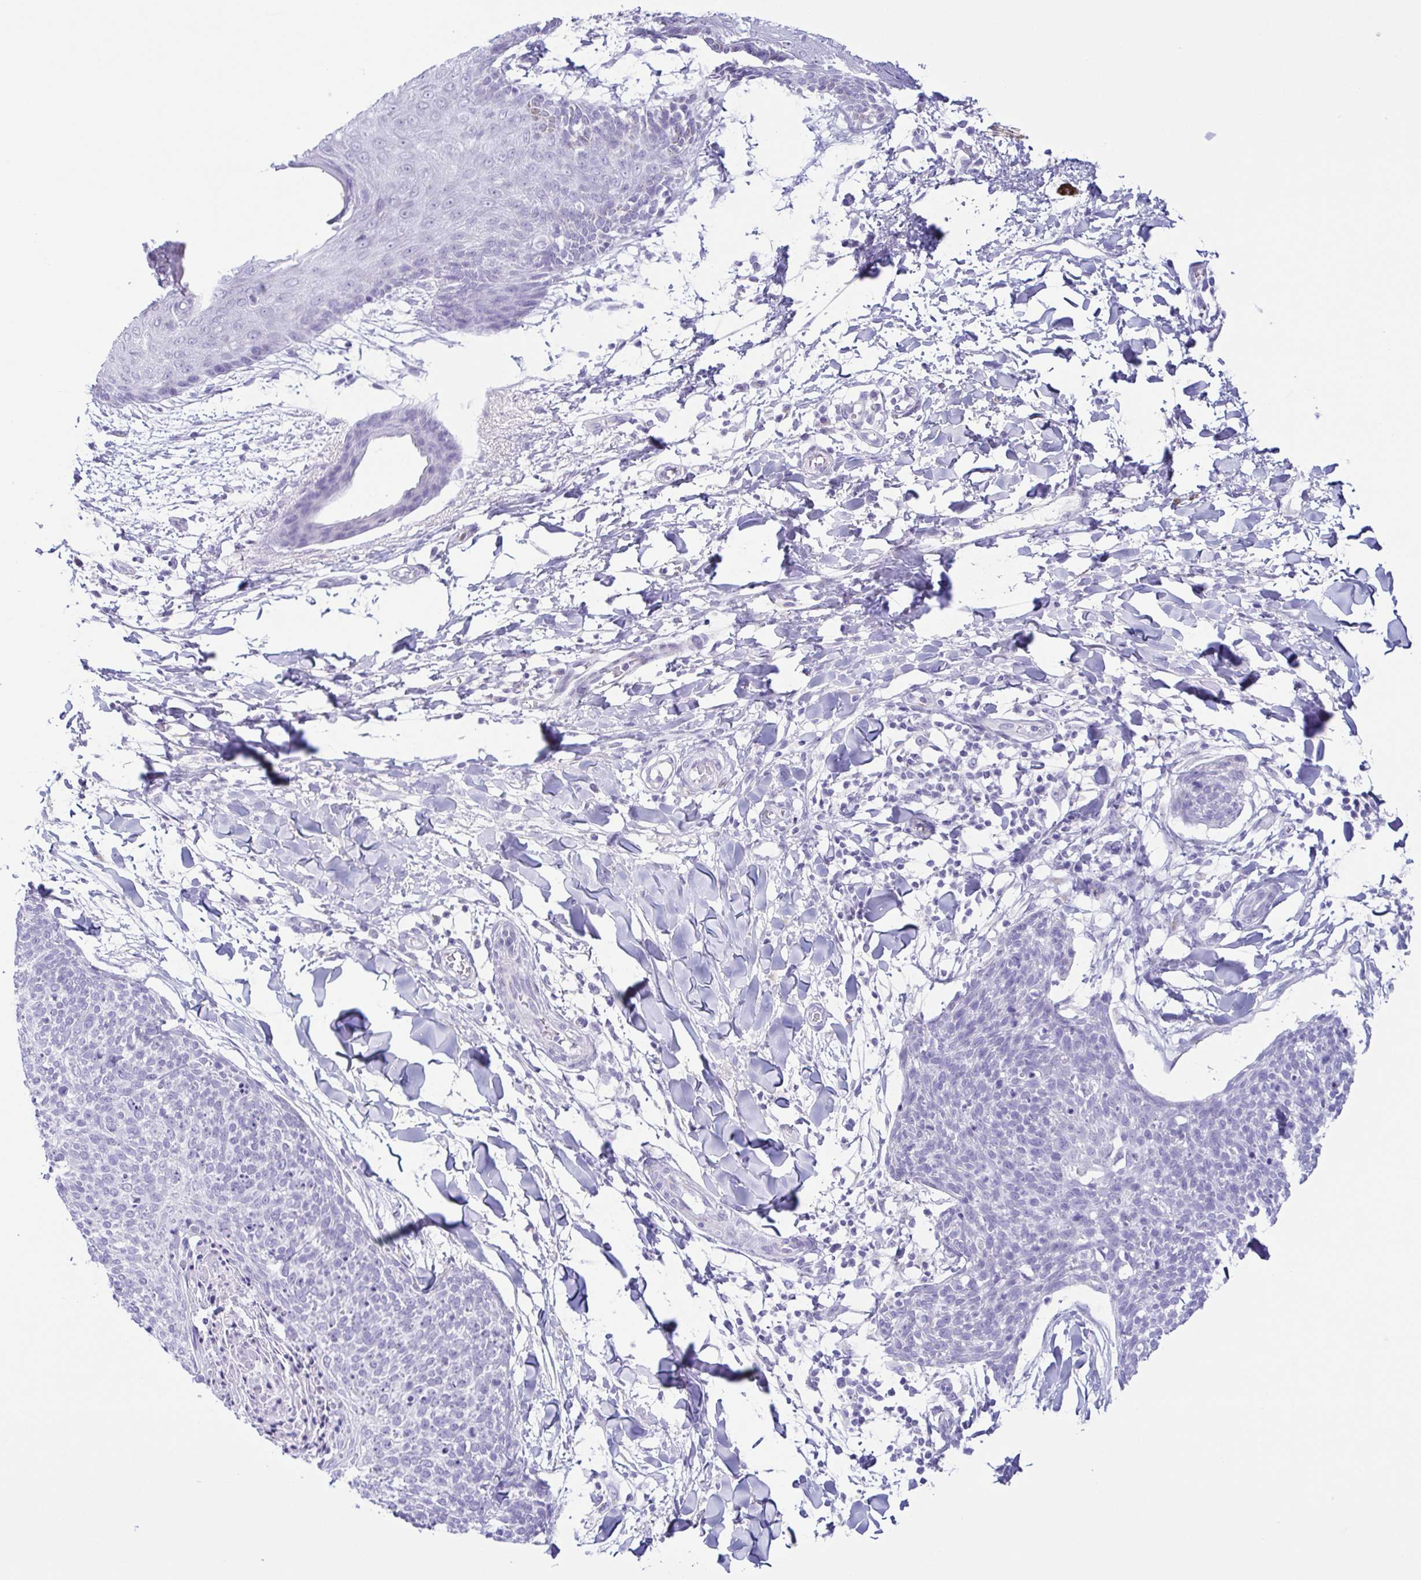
{"staining": {"intensity": "negative", "quantity": "none", "location": "none"}, "tissue": "skin cancer", "cell_type": "Tumor cells", "image_type": "cancer", "snomed": [{"axis": "morphology", "description": "Squamous cell carcinoma, NOS"}, {"axis": "topography", "description": "Skin"}, {"axis": "topography", "description": "Vulva"}], "caption": "Skin cancer (squamous cell carcinoma) was stained to show a protein in brown. There is no significant expression in tumor cells.", "gene": "AZU1", "patient": {"sex": "female", "age": 75}}